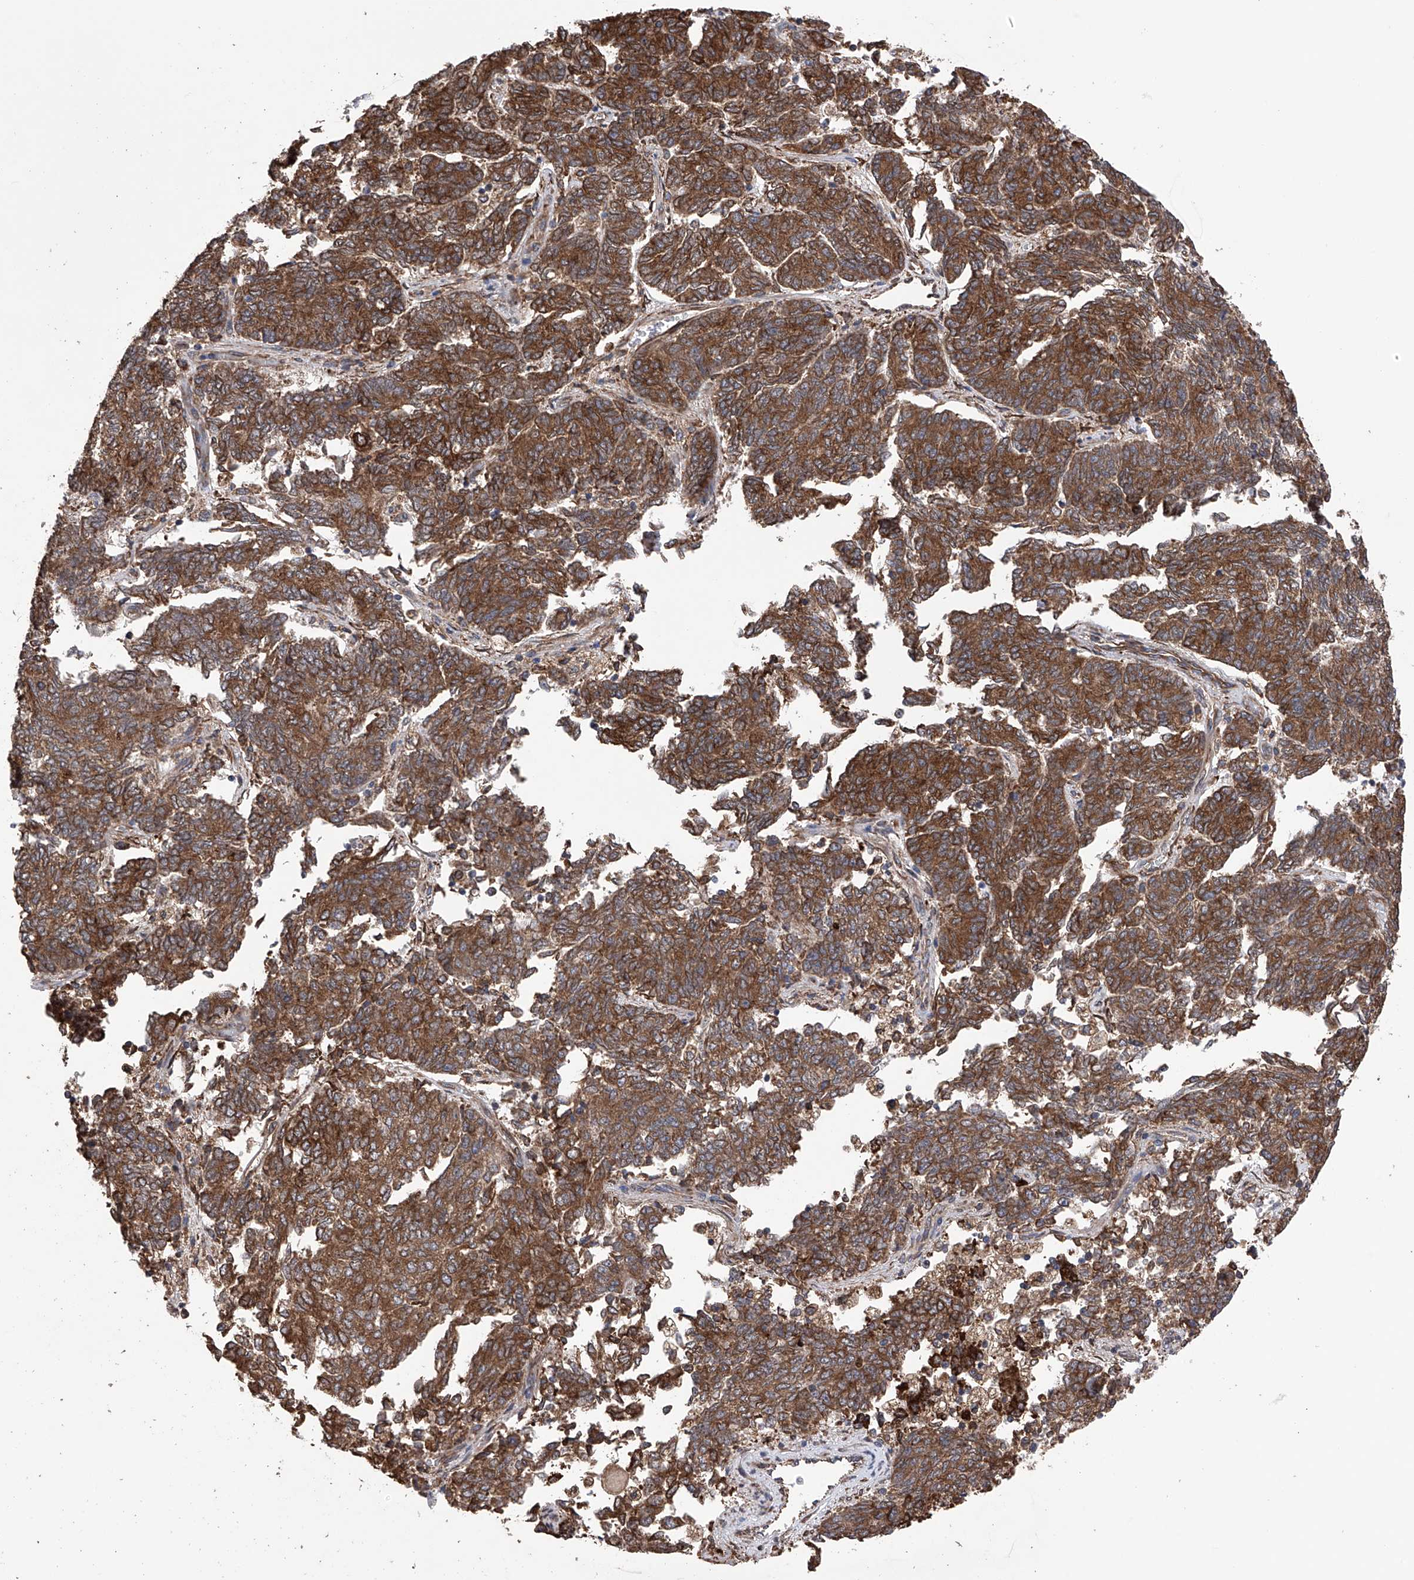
{"staining": {"intensity": "strong", "quantity": ">75%", "location": "cytoplasmic/membranous"}, "tissue": "endometrial cancer", "cell_type": "Tumor cells", "image_type": "cancer", "snomed": [{"axis": "morphology", "description": "Adenocarcinoma, NOS"}, {"axis": "topography", "description": "Endometrium"}], "caption": "IHC image of neoplastic tissue: human endometrial adenocarcinoma stained using immunohistochemistry displays high levels of strong protein expression localized specifically in the cytoplasmic/membranous of tumor cells, appearing as a cytoplasmic/membranous brown color.", "gene": "DNAH8", "patient": {"sex": "female", "age": 80}}